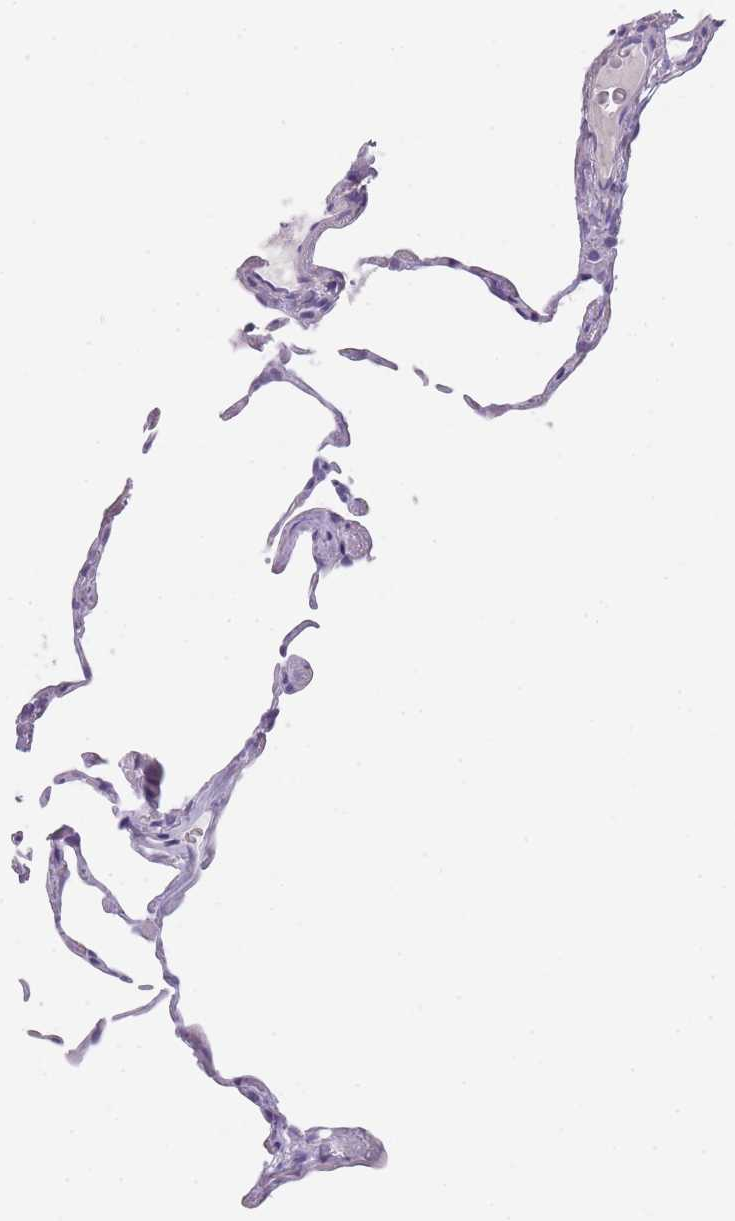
{"staining": {"intensity": "negative", "quantity": "none", "location": "none"}, "tissue": "lung", "cell_type": "Alveolar cells", "image_type": "normal", "snomed": [{"axis": "morphology", "description": "Normal tissue, NOS"}, {"axis": "topography", "description": "Lung"}], "caption": "DAB (3,3'-diaminobenzidine) immunohistochemical staining of benign human lung reveals no significant expression in alveolar cells.", "gene": "TCP11X1", "patient": {"sex": "female", "age": 57}}